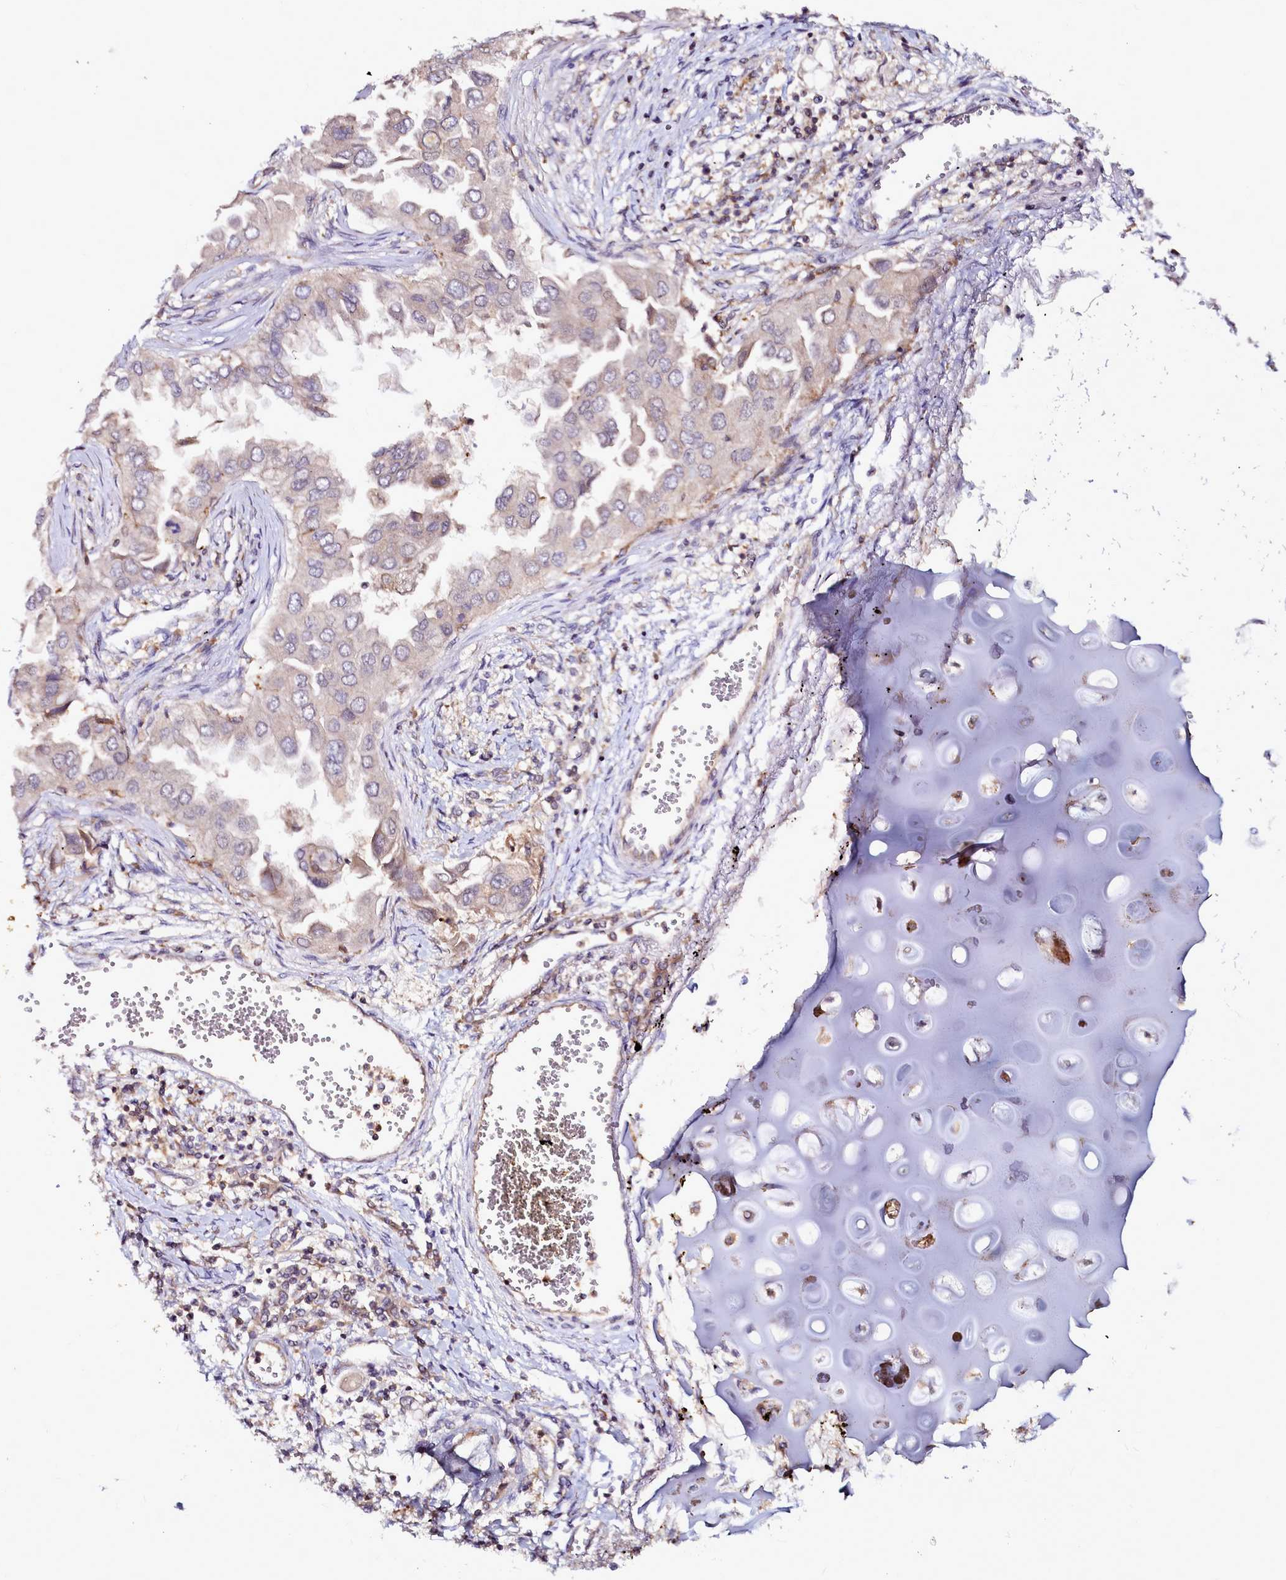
{"staining": {"intensity": "weak", "quantity": "<25%", "location": "cytoplasmic/membranous"}, "tissue": "lung cancer", "cell_type": "Tumor cells", "image_type": "cancer", "snomed": [{"axis": "morphology", "description": "Adenocarcinoma, NOS"}, {"axis": "topography", "description": "Lung"}], "caption": "Lung cancer (adenocarcinoma) was stained to show a protein in brown. There is no significant staining in tumor cells.", "gene": "NCKAP1L", "patient": {"sex": "female", "age": 76}}